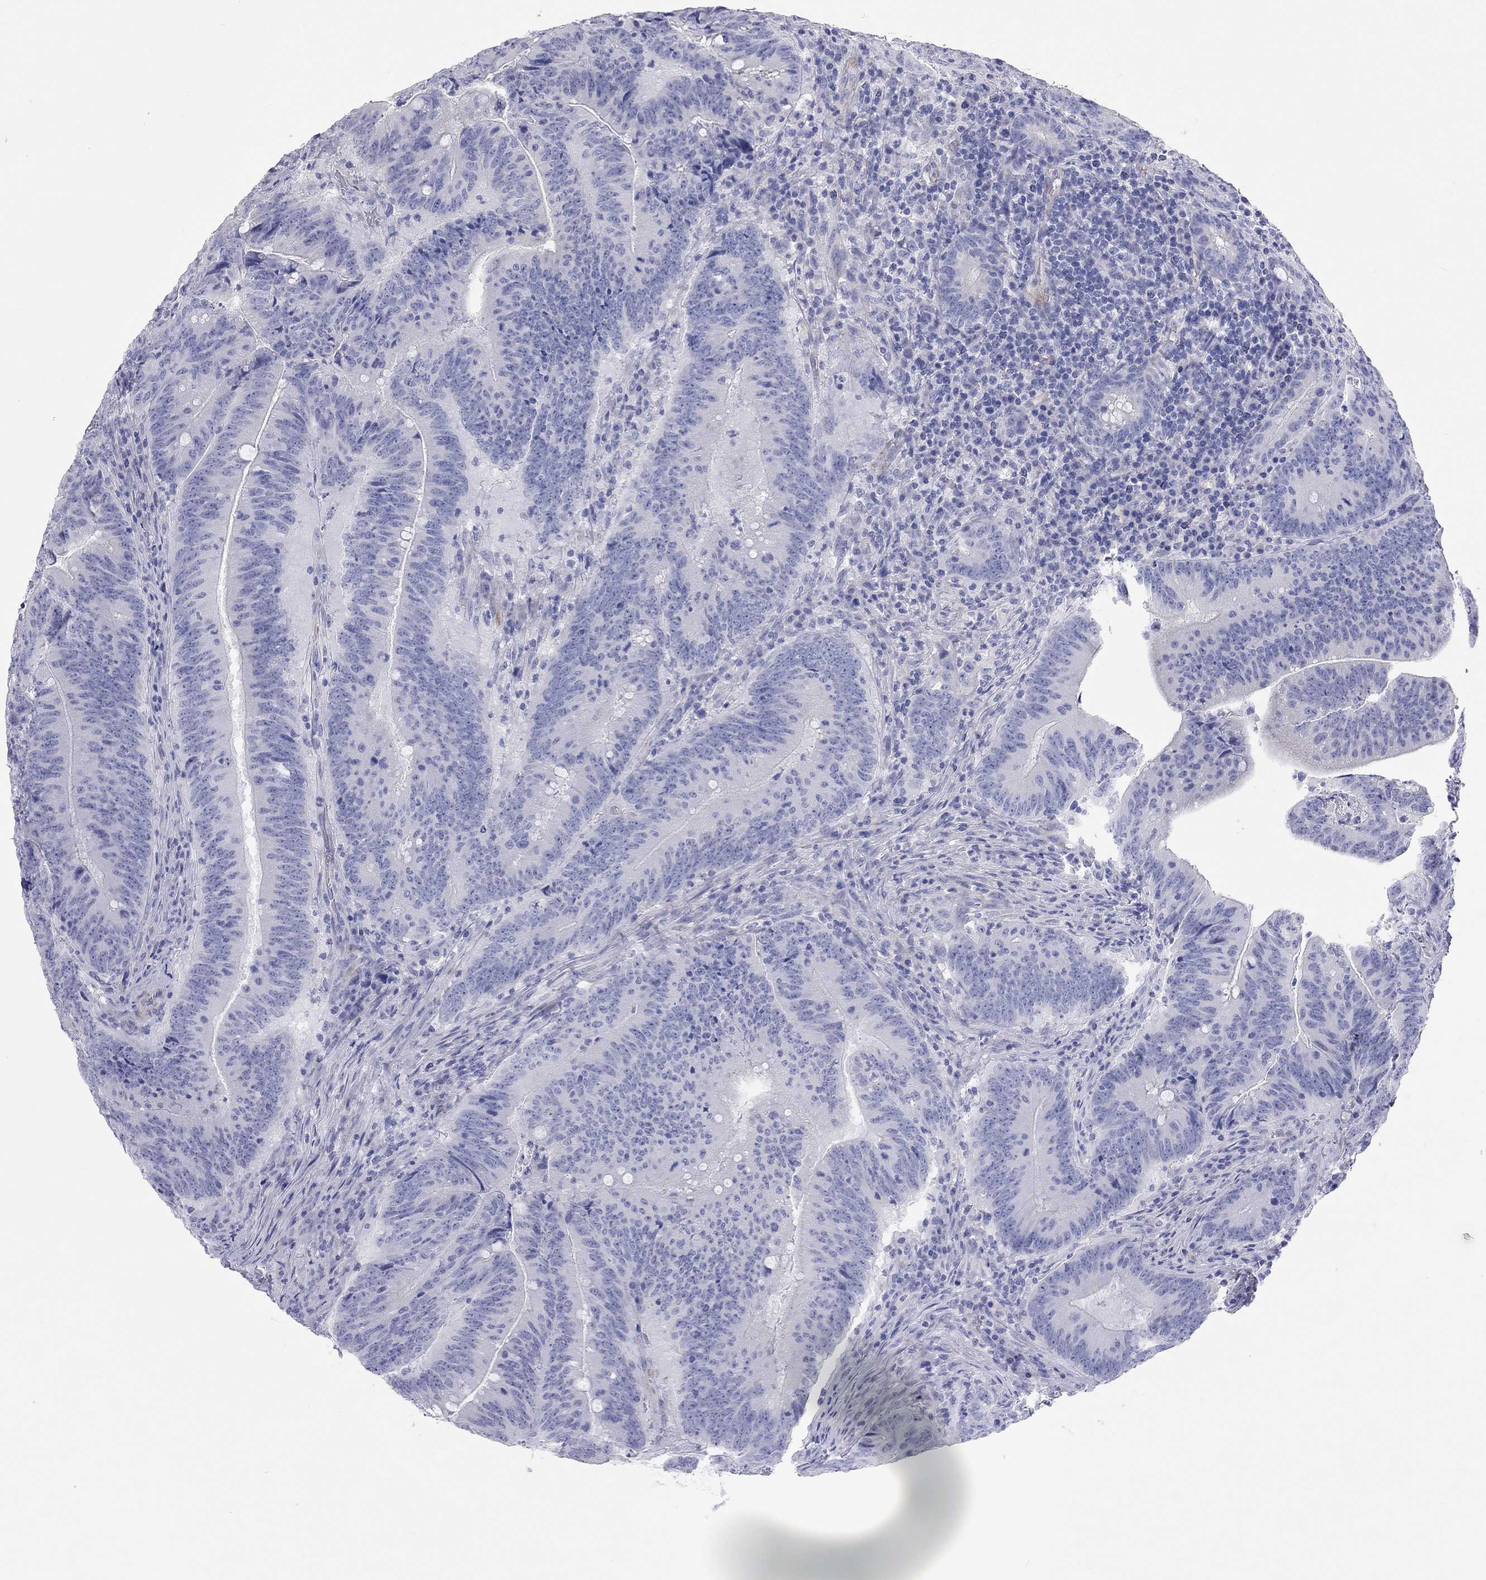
{"staining": {"intensity": "negative", "quantity": "none", "location": "none"}, "tissue": "colorectal cancer", "cell_type": "Tumor cells", "image_type": "cancer", "snomed": [{"axis": "morphology", "description": "Adenocarcinoma, NOS"}, {"axis": "topography", "description": "Colon"}], "caption": "IHC of human colorectal cancer shows no staining in tumor cells. (DAB (3,3'-diaminobenzidine) immunohistochemistry with hematoxylin counter stain).", "gene": "PCDHGC5", "patient": {"sex": "female", "age": 87}}